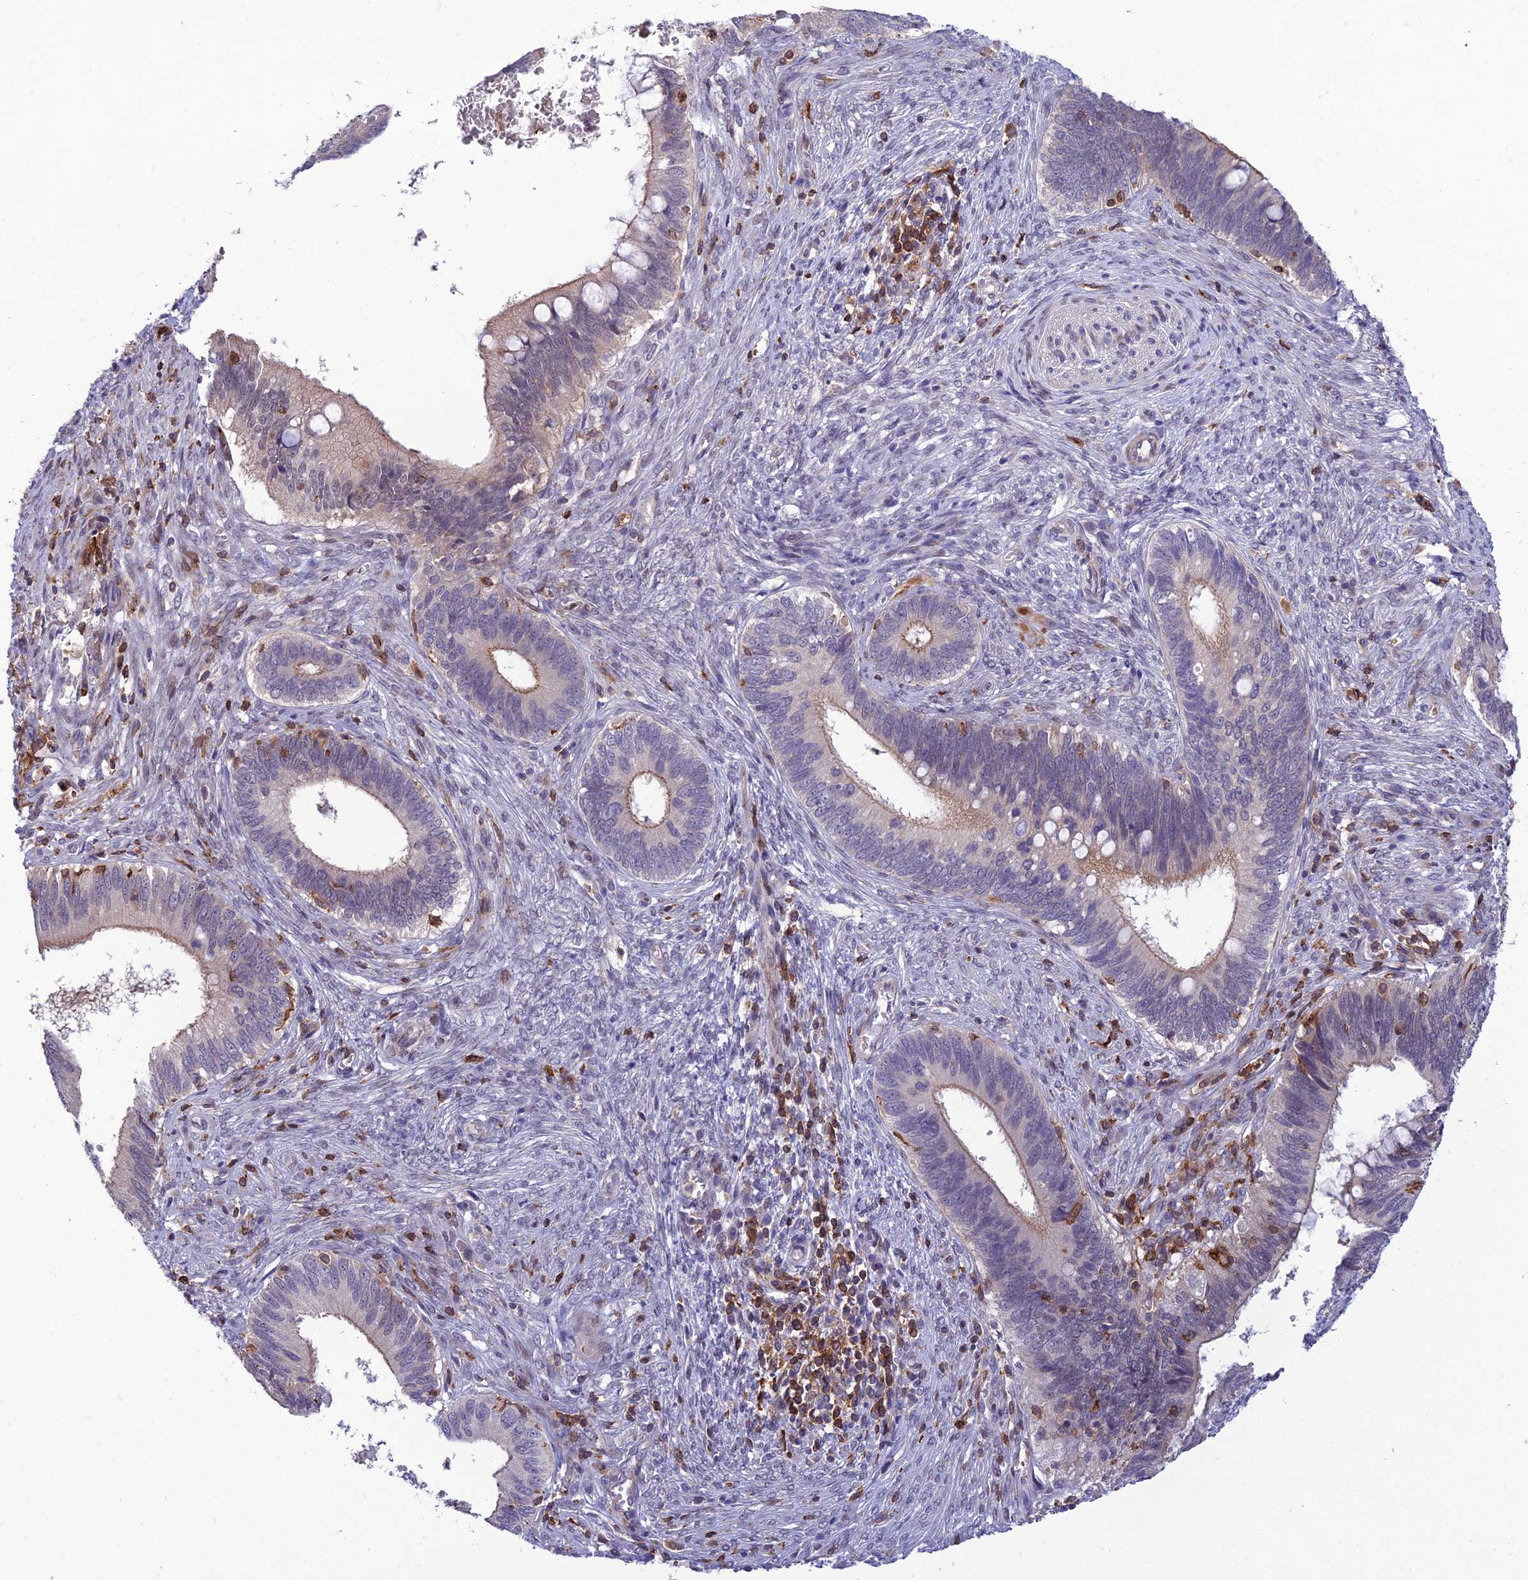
{"staining": {"intensity": "moderate", "quantity": "<25%", "location": "cytoplasmic/membranous"}, "tissue": "cervical cancer", "cell_type": "Tumor cells", "image_type": "cancer", "snomed": [{"axis": "morphology", "description": "Adenocarcinoma, NOS"}, {"axis": "topography", "description": "Cervix"}], "caption": "Immunohistochemistry histopathology image of human adenocarcinoma (cervical) stained for a protein (brown), which shows low levels of moderate cytoplasmic/membranous staining in about <25% of tumor cells.", "gene": "FAM76A", "patient": {"sex": "female", "age": 42}}